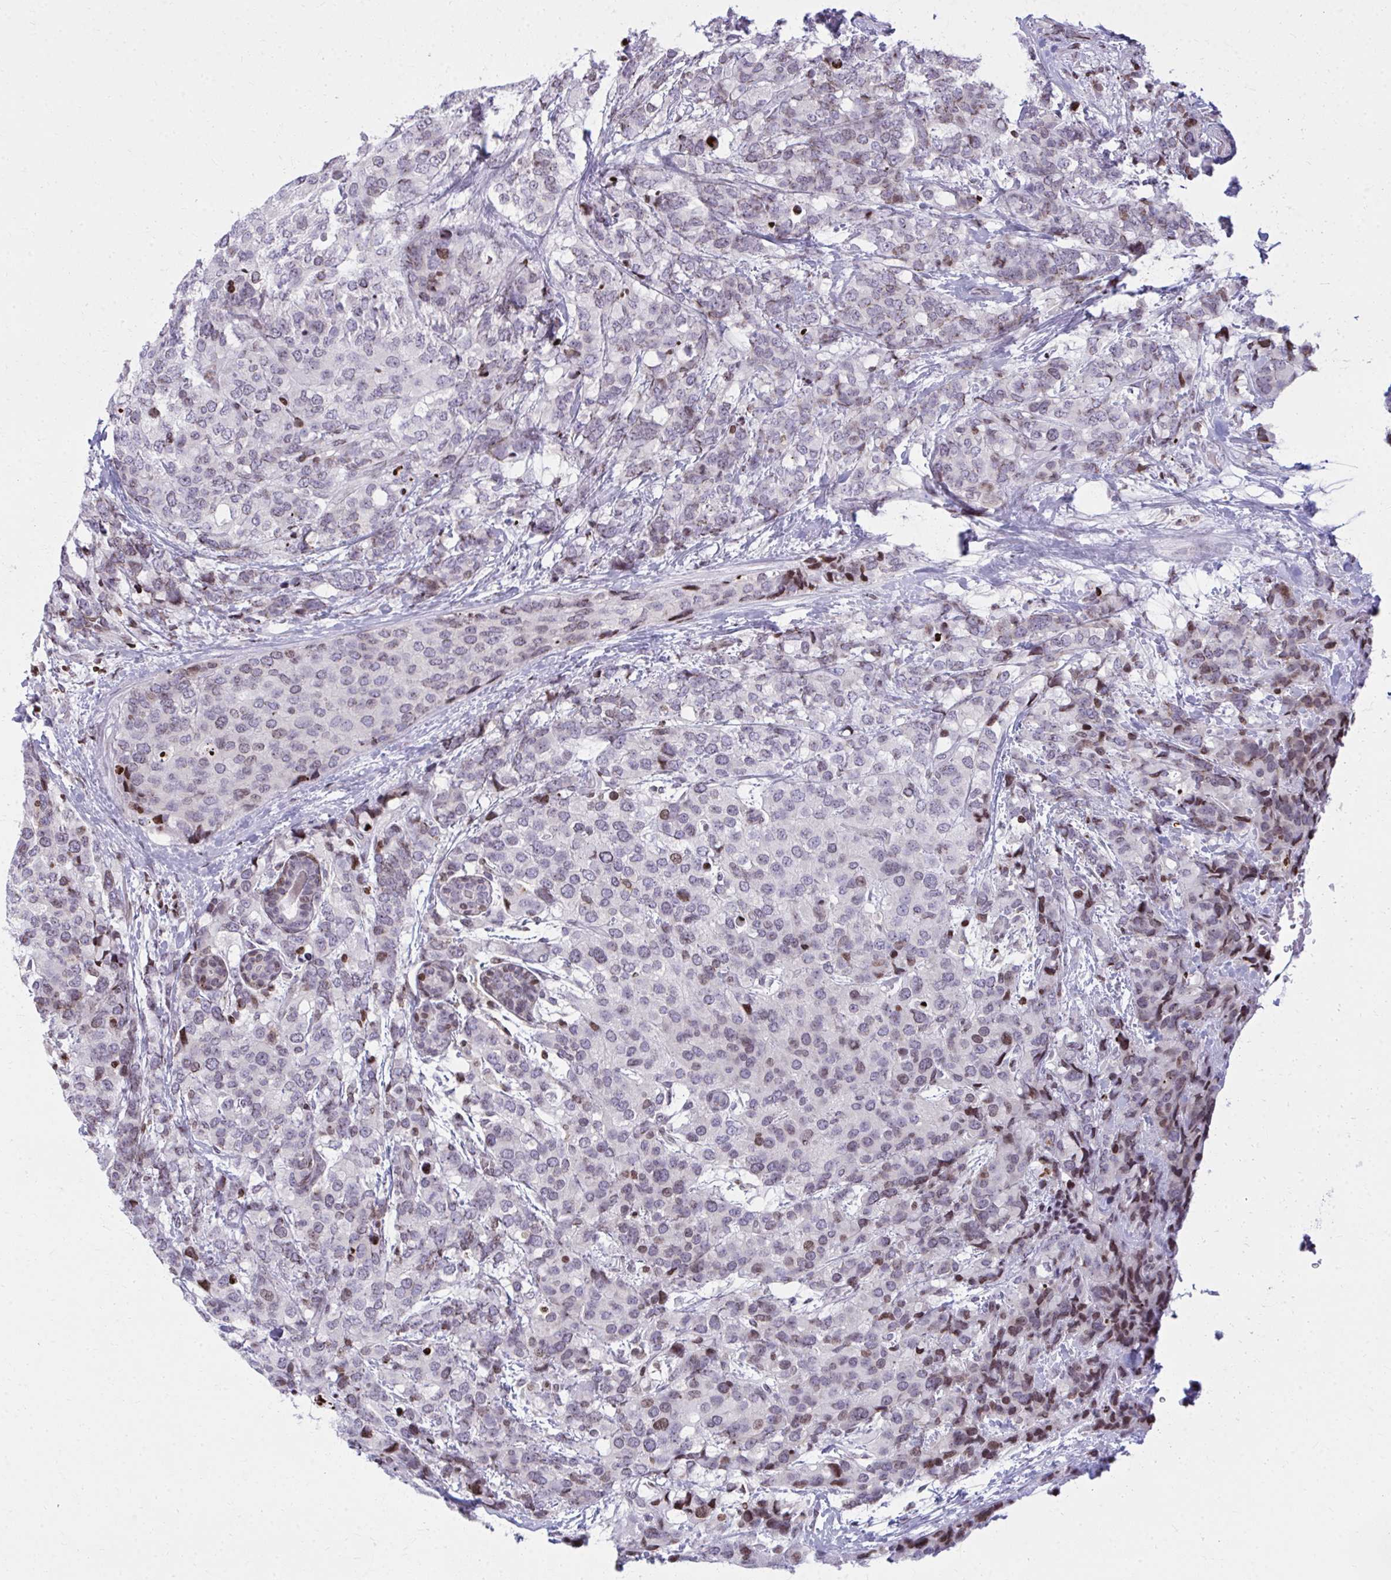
{"staining": {"intensity": "weak", "quantity": "<25%", "location": "nuclear"}, "tissue": "breast cancer", "cell_type": "Tumor cells", "image_type": "cancer", "snomed": [{"axis": "morphology", "description": "Lobular carcinoma"}, {"axis": "topography", "description": "Breast"}], "caption": "A micrograph of human lobular carcinoma (breast) is negative for staining in tumor cells.", "gene": "AP5M1", "patient": {"sex": "female", "age": 59}}